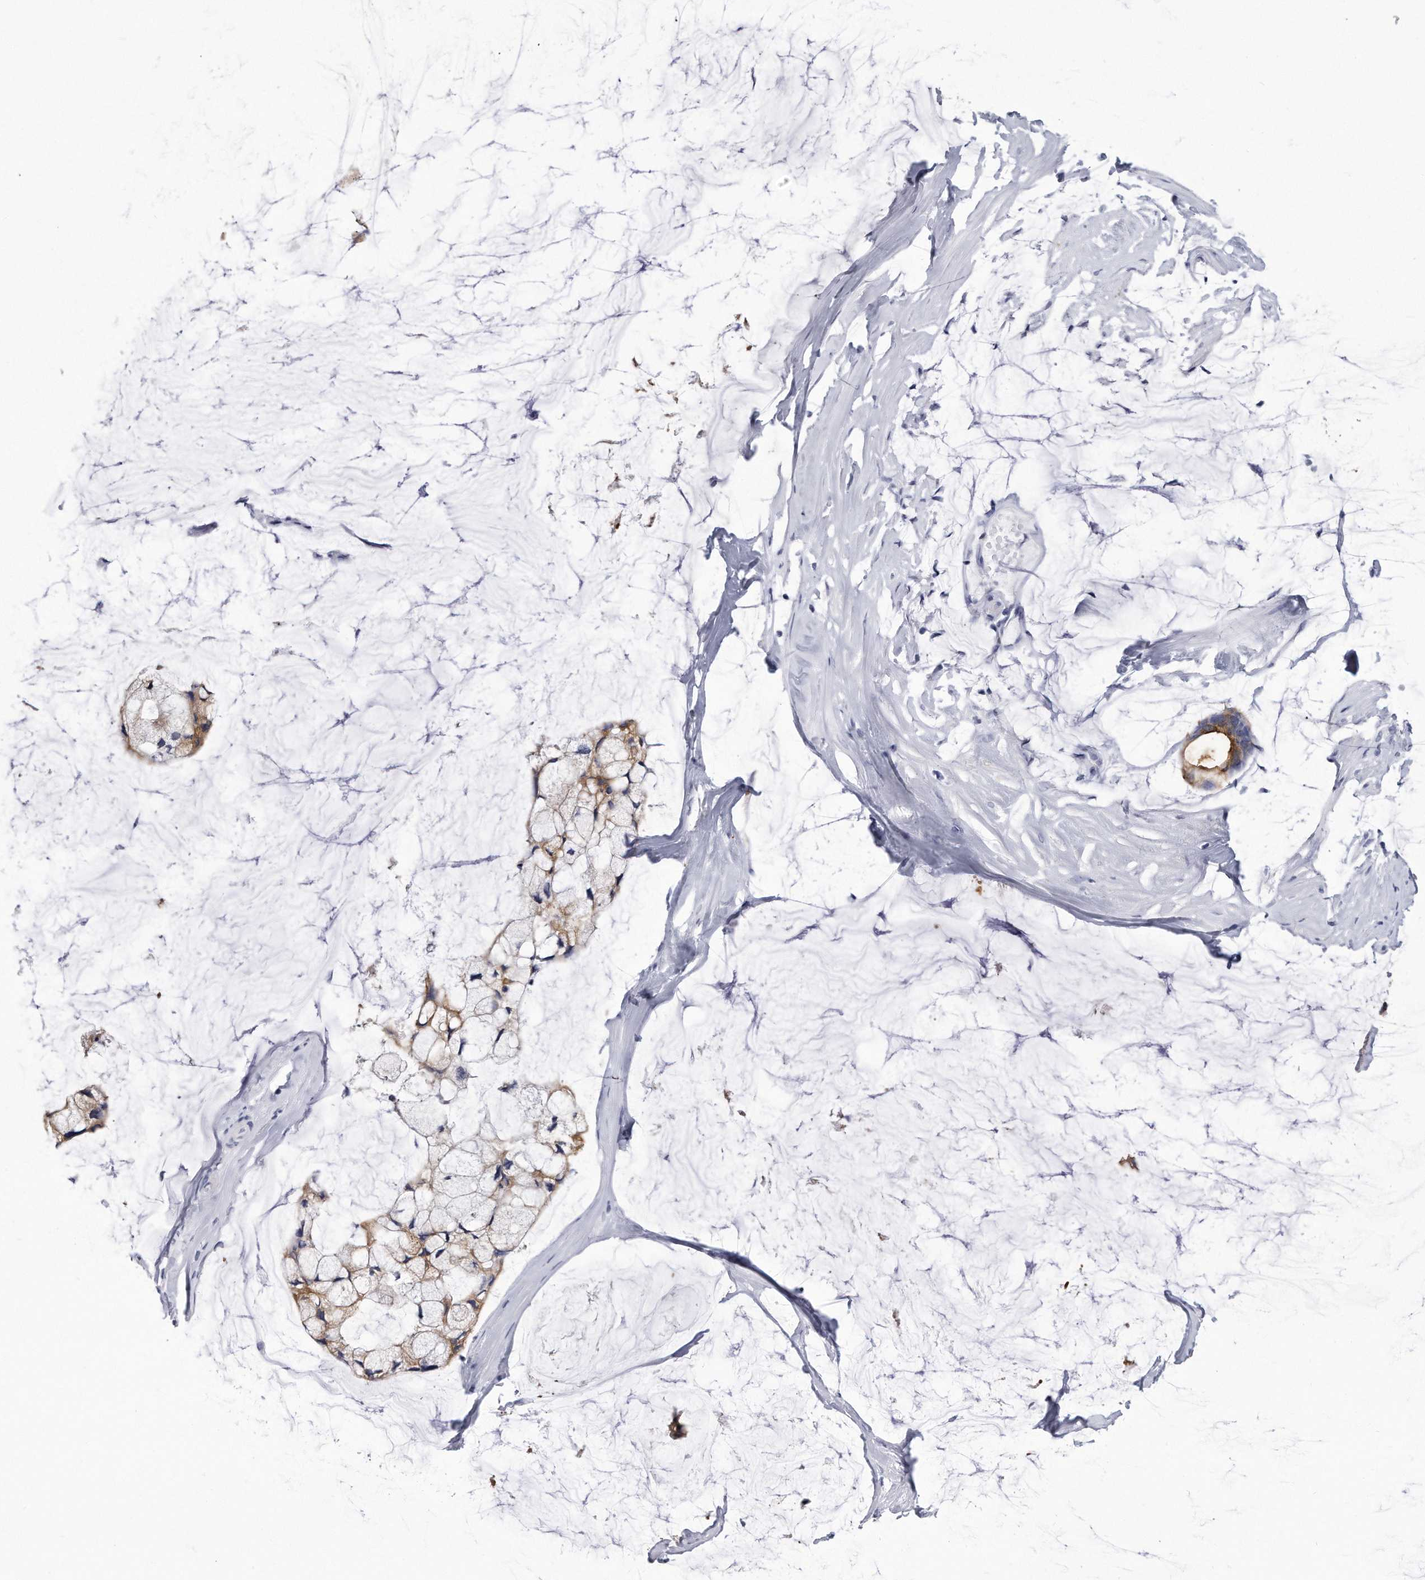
{"staining": {"intensity": "moderate", "quantity": ">75%", "location": "cytoplasmic/membranous"}, "tissue": "ovarian cancer", "cell_type": "Tumor cells", "image_type": "cancer", "snomed": [{"axis": "morphology", "description": "Cystadenocarcinoma, mucinous, NOS"}, {"axis": "topography", "description": "Ovary"}], "caption": "The histopathology image demonstrates immunohistochemical staining of ovarian cancer. There is moderate cytoplasmic/membranous staining is identified in approximately >75% of tumor cells.", "gene": "PYGB", "patient": {"sex": "female", "age": 39}}